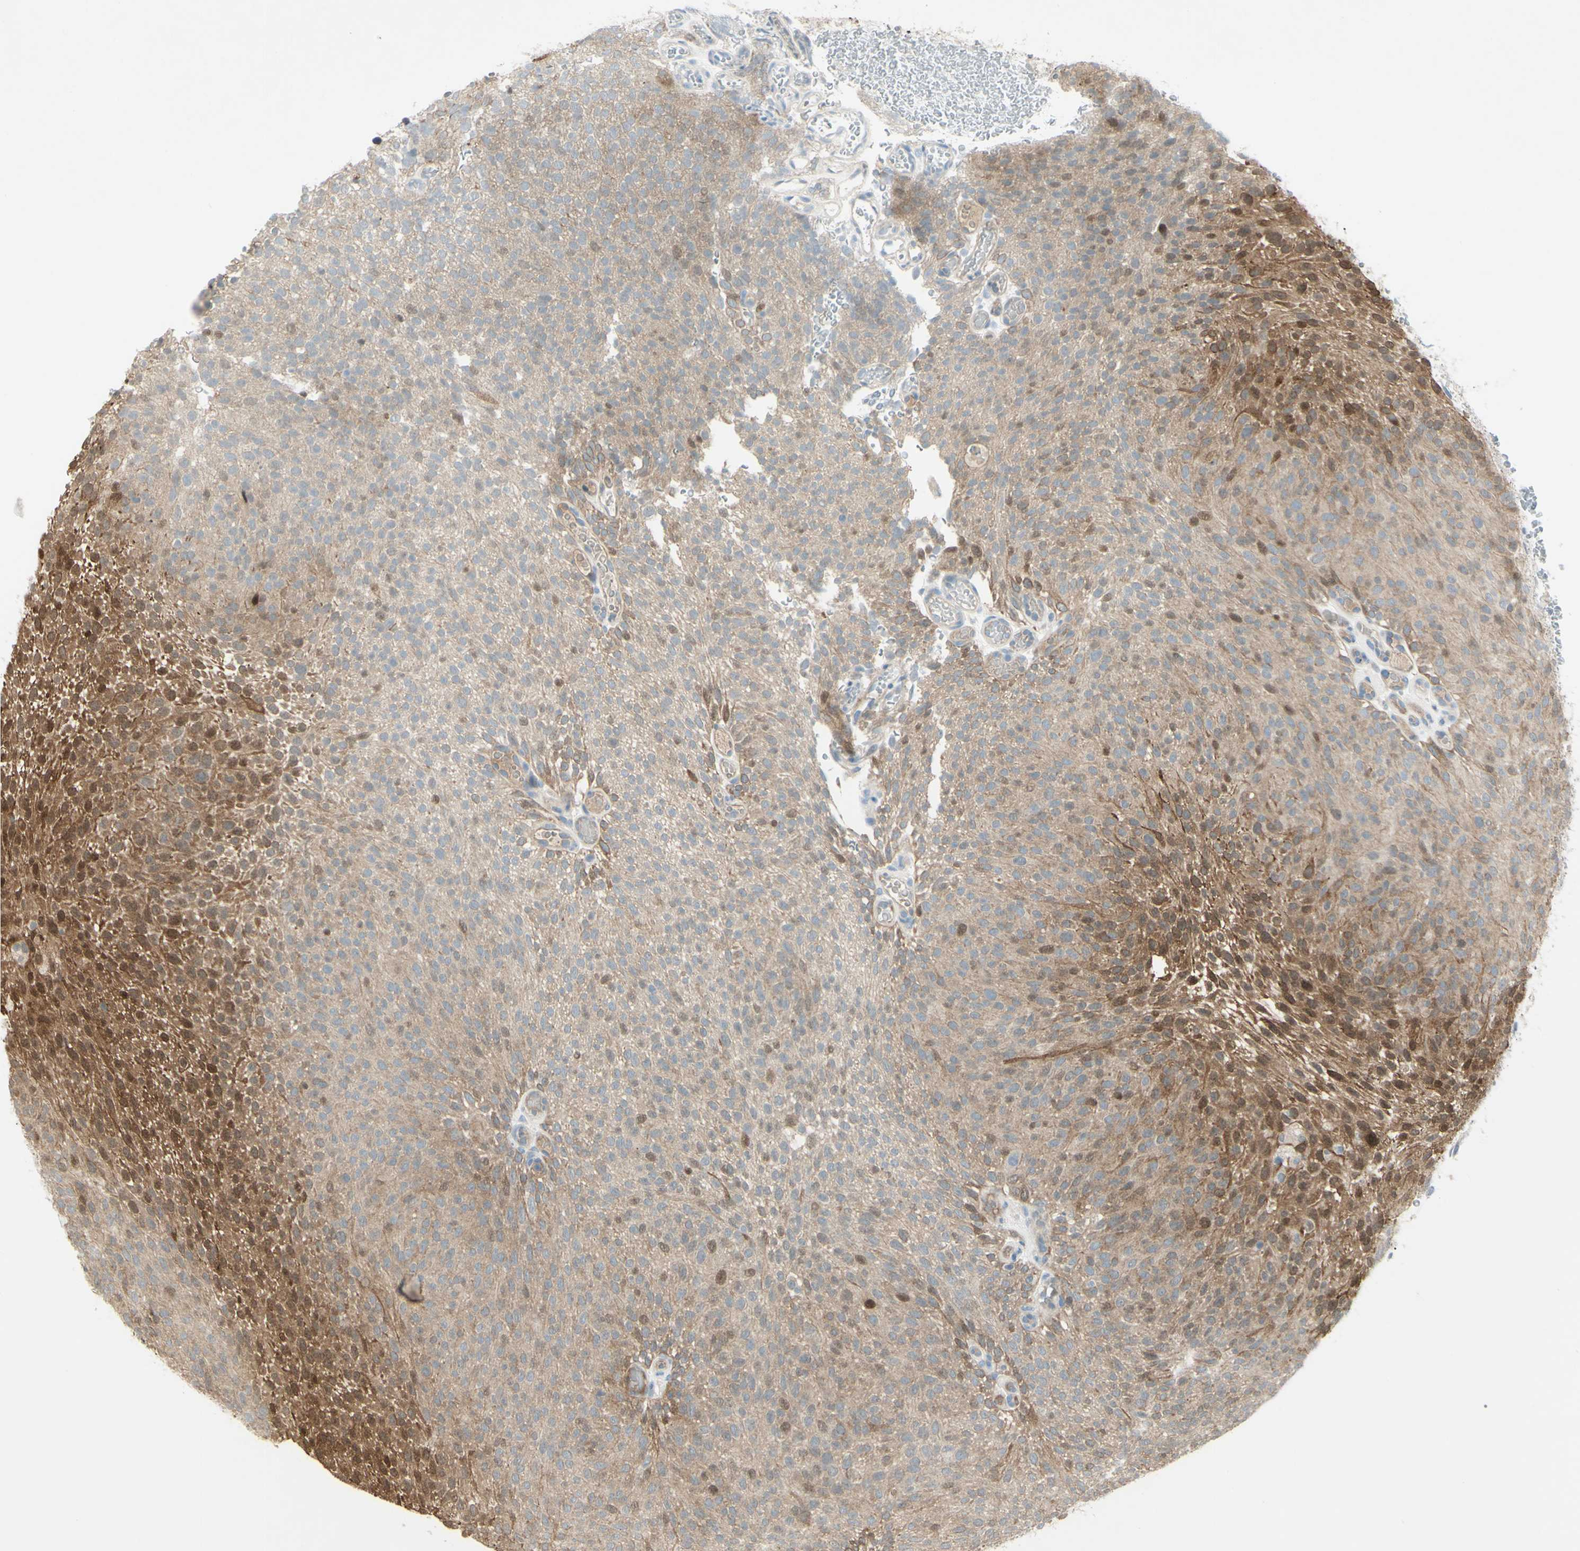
{"staining": {"intensity": "moderate", "quantity": "25%-75%", "location": "cytoplasmic/membranous"}, "tissue": "urothelial cancer", "cell_type": "Tumor cells", "image_type": "cancer", "snomed": [{"axis": "morphology", "description": "Urothelial carcinoma, Low grade"}, {"axis": "topography", "description": "Urinary bladder"}], "caption": "Urothelial cancer stained for a protein (brown) reveals moderate cytoplasmic/membranous positive positivity in about 25%-75% of tumor cells.", "gene": "C1orf159", "patient": {"sex": "male", "age": 78}}